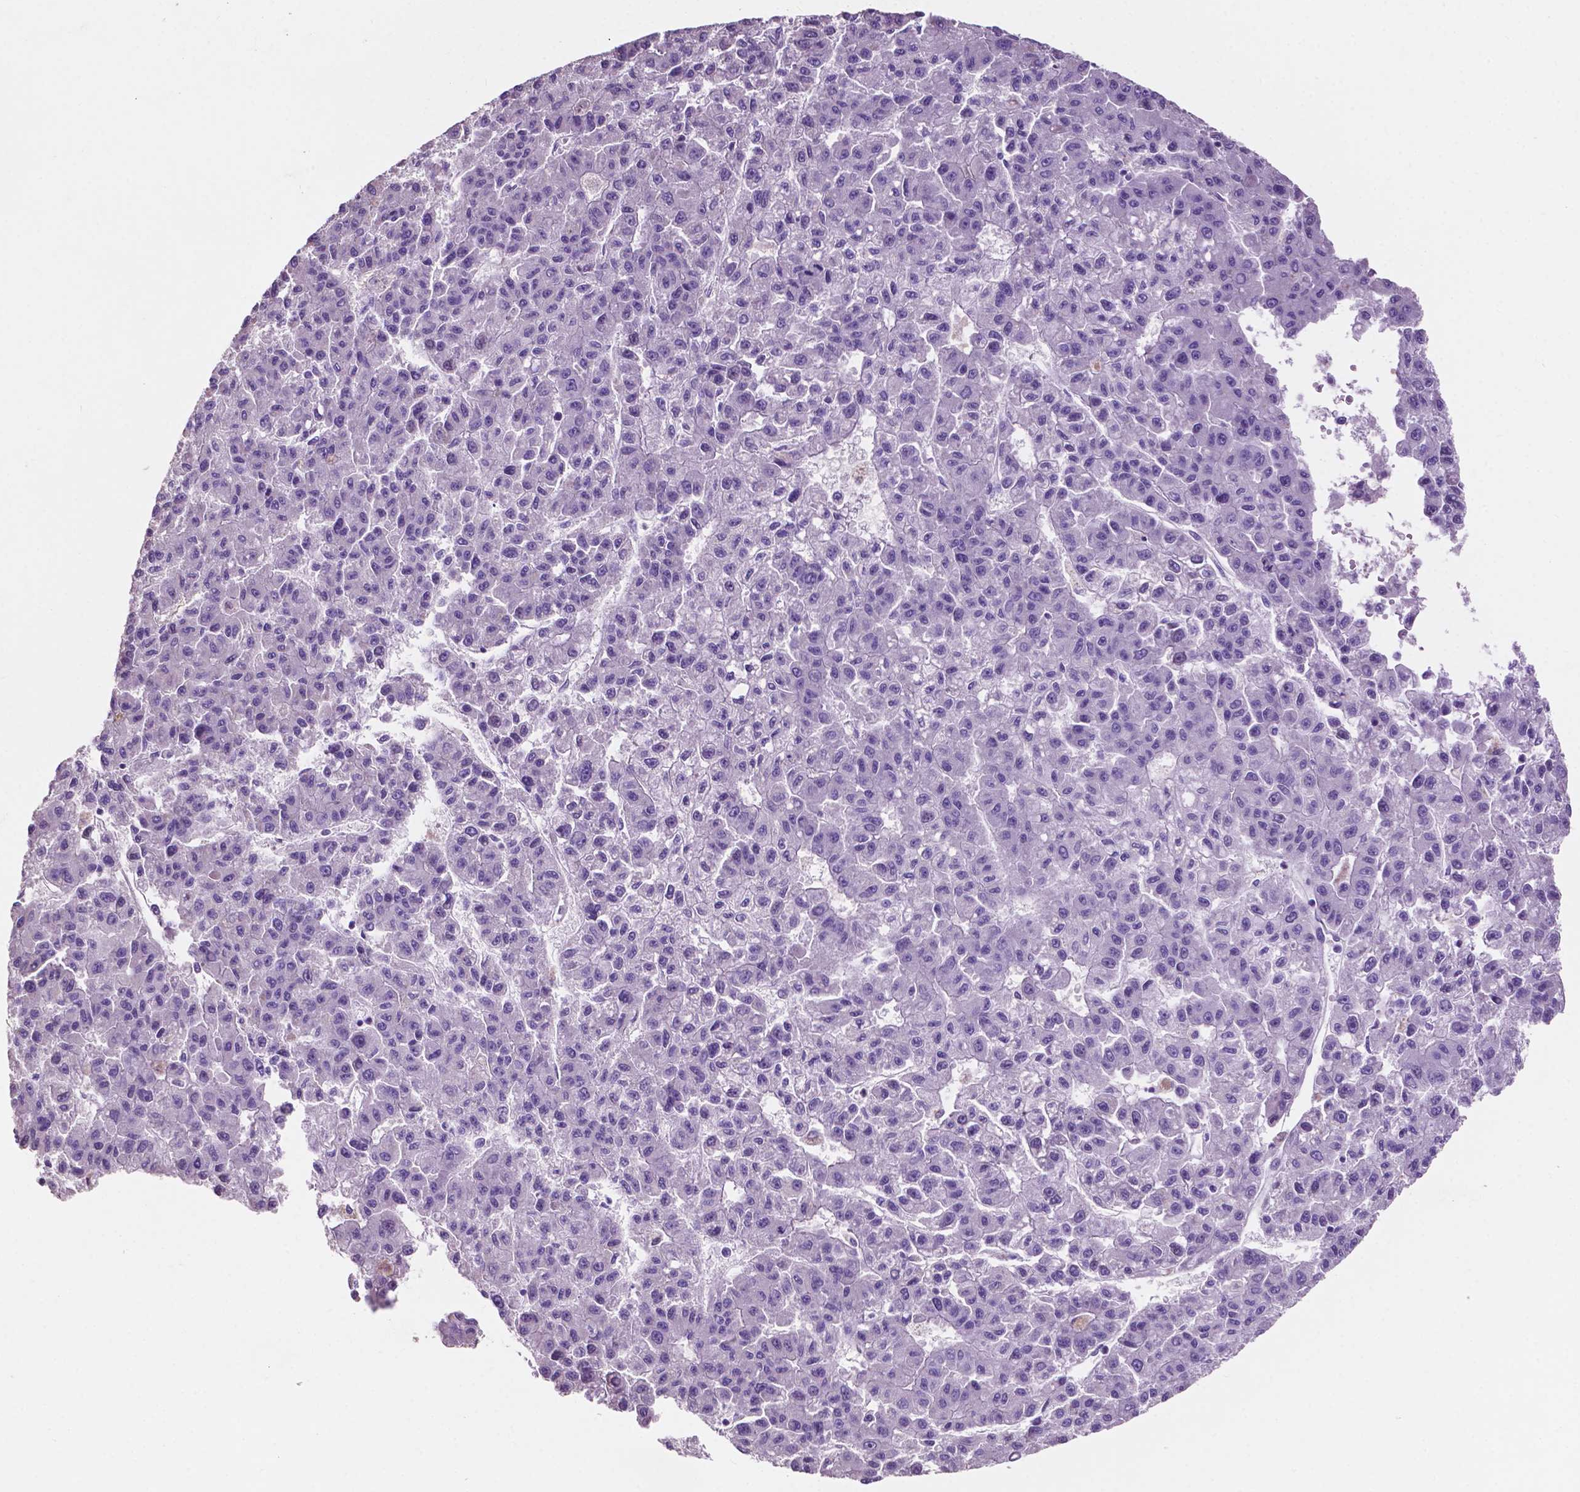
{"staining": {"intensity": "negative", "quantity": "none", "location": "none"}, "tissue": "liver cancer", "cell_type": "Tumor cells", "image_type": "cancer", "snomed": [{"axis": "morphology", "description": "Carcinoma, Hepatocellular, NOS"}, {"axis": "topography", "description": "Liver"}], "caption": "Hepatocellular carcinoma (liver) was stained to show a protein in brown. There is no significant staining in tumor cells.", "gene": "CLDN17", "patient": {"sex": "male", "age": 70}}